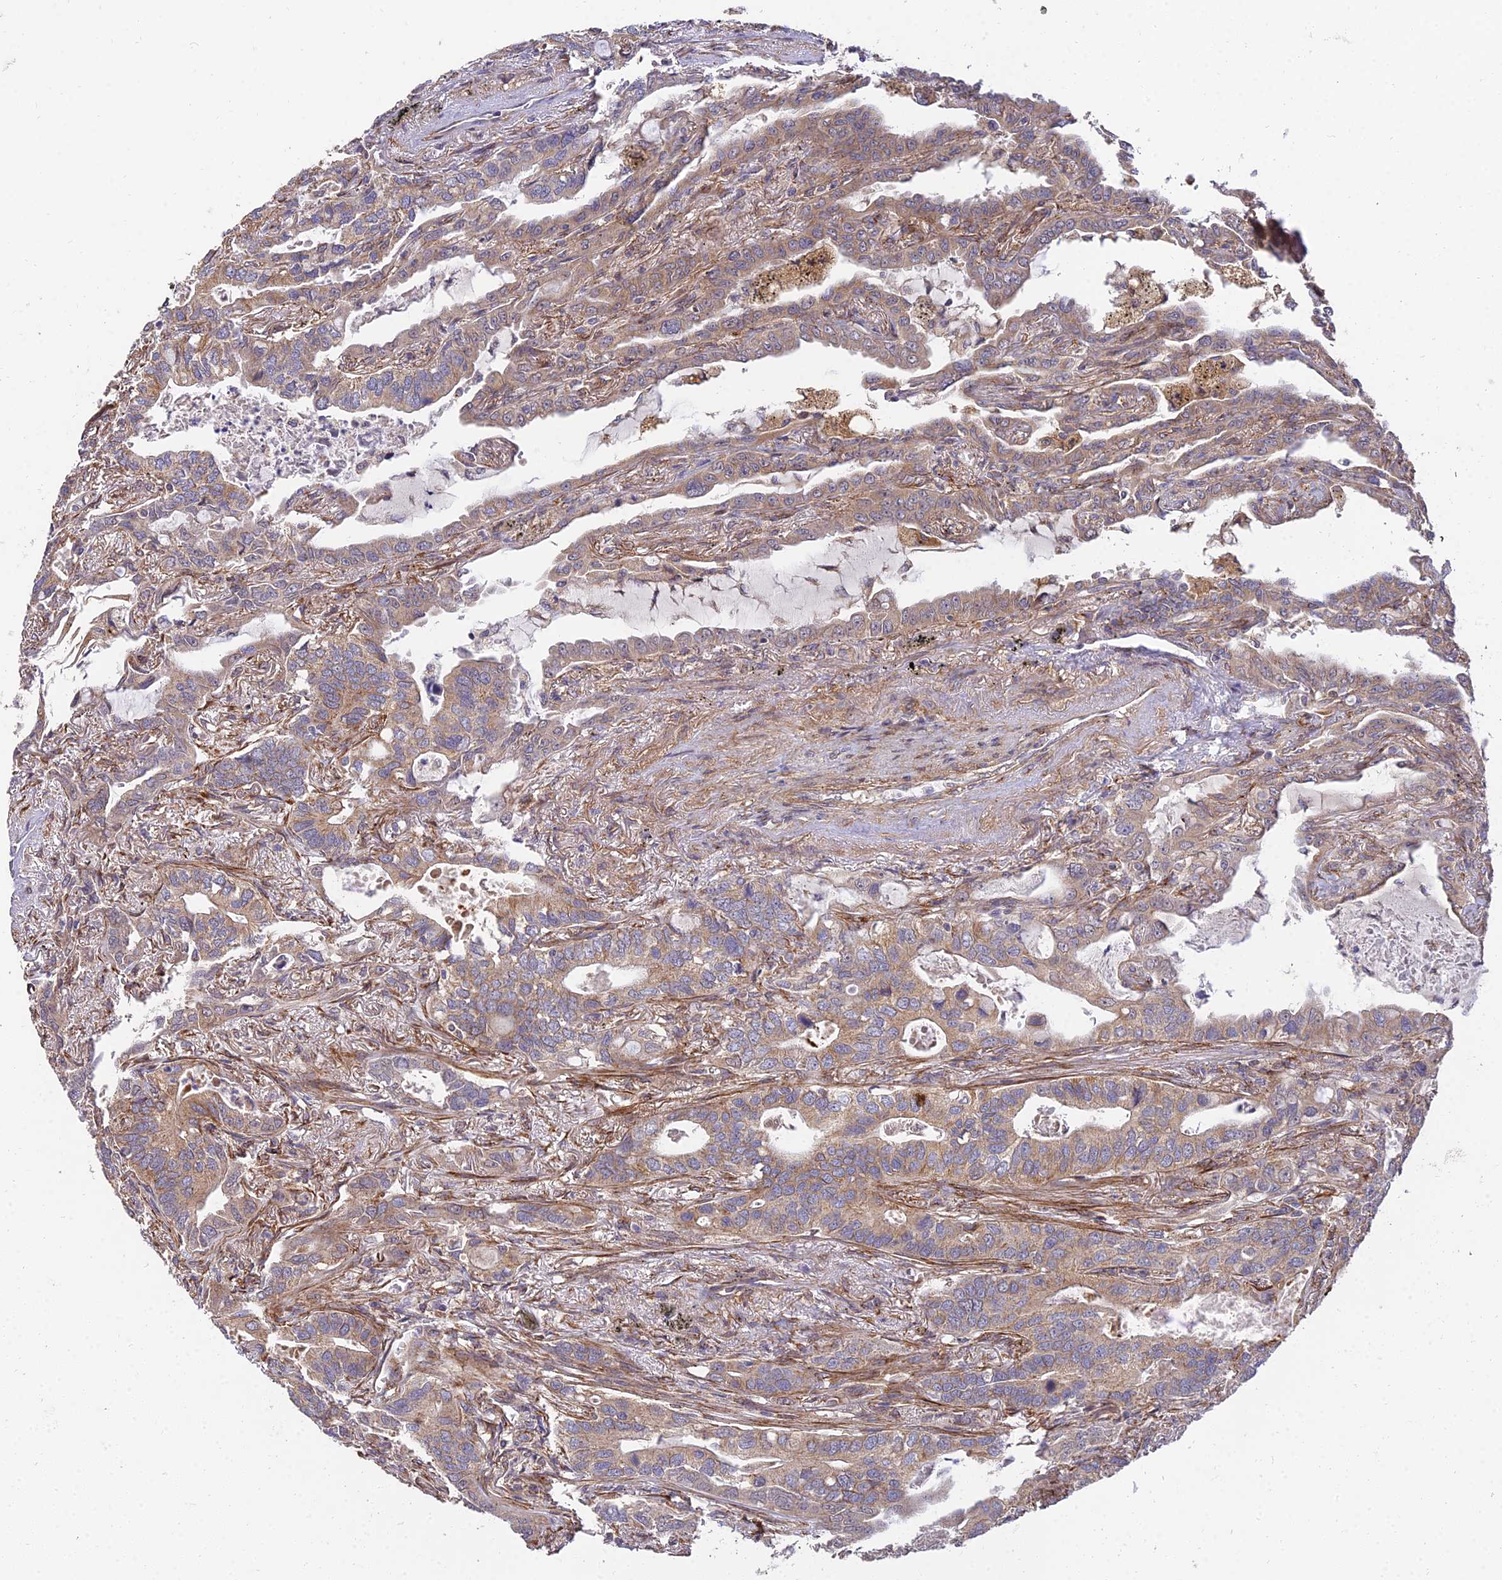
{"staining": {"intensity": "moderate", "quantity": ">75%", "location": "cytoplasmic/membranous"}, "tissue": "lung cancer", "cell_type": "Tumor cells", "image_type": "cancer", "snomed": [{"axis": "morphology", "description": "Adenocarcinoma, NOS"}, {"axis": "topography", "description": "Lung"}], "caption": "This histopathology image shows IHC staining of human lung adenocarcinoma, with medium moderate cytoplasmic/membranous positivity in about >75% of tumor cells.", "gene": "ARL8B", "patient": {"sex": "male", "age": 67}}